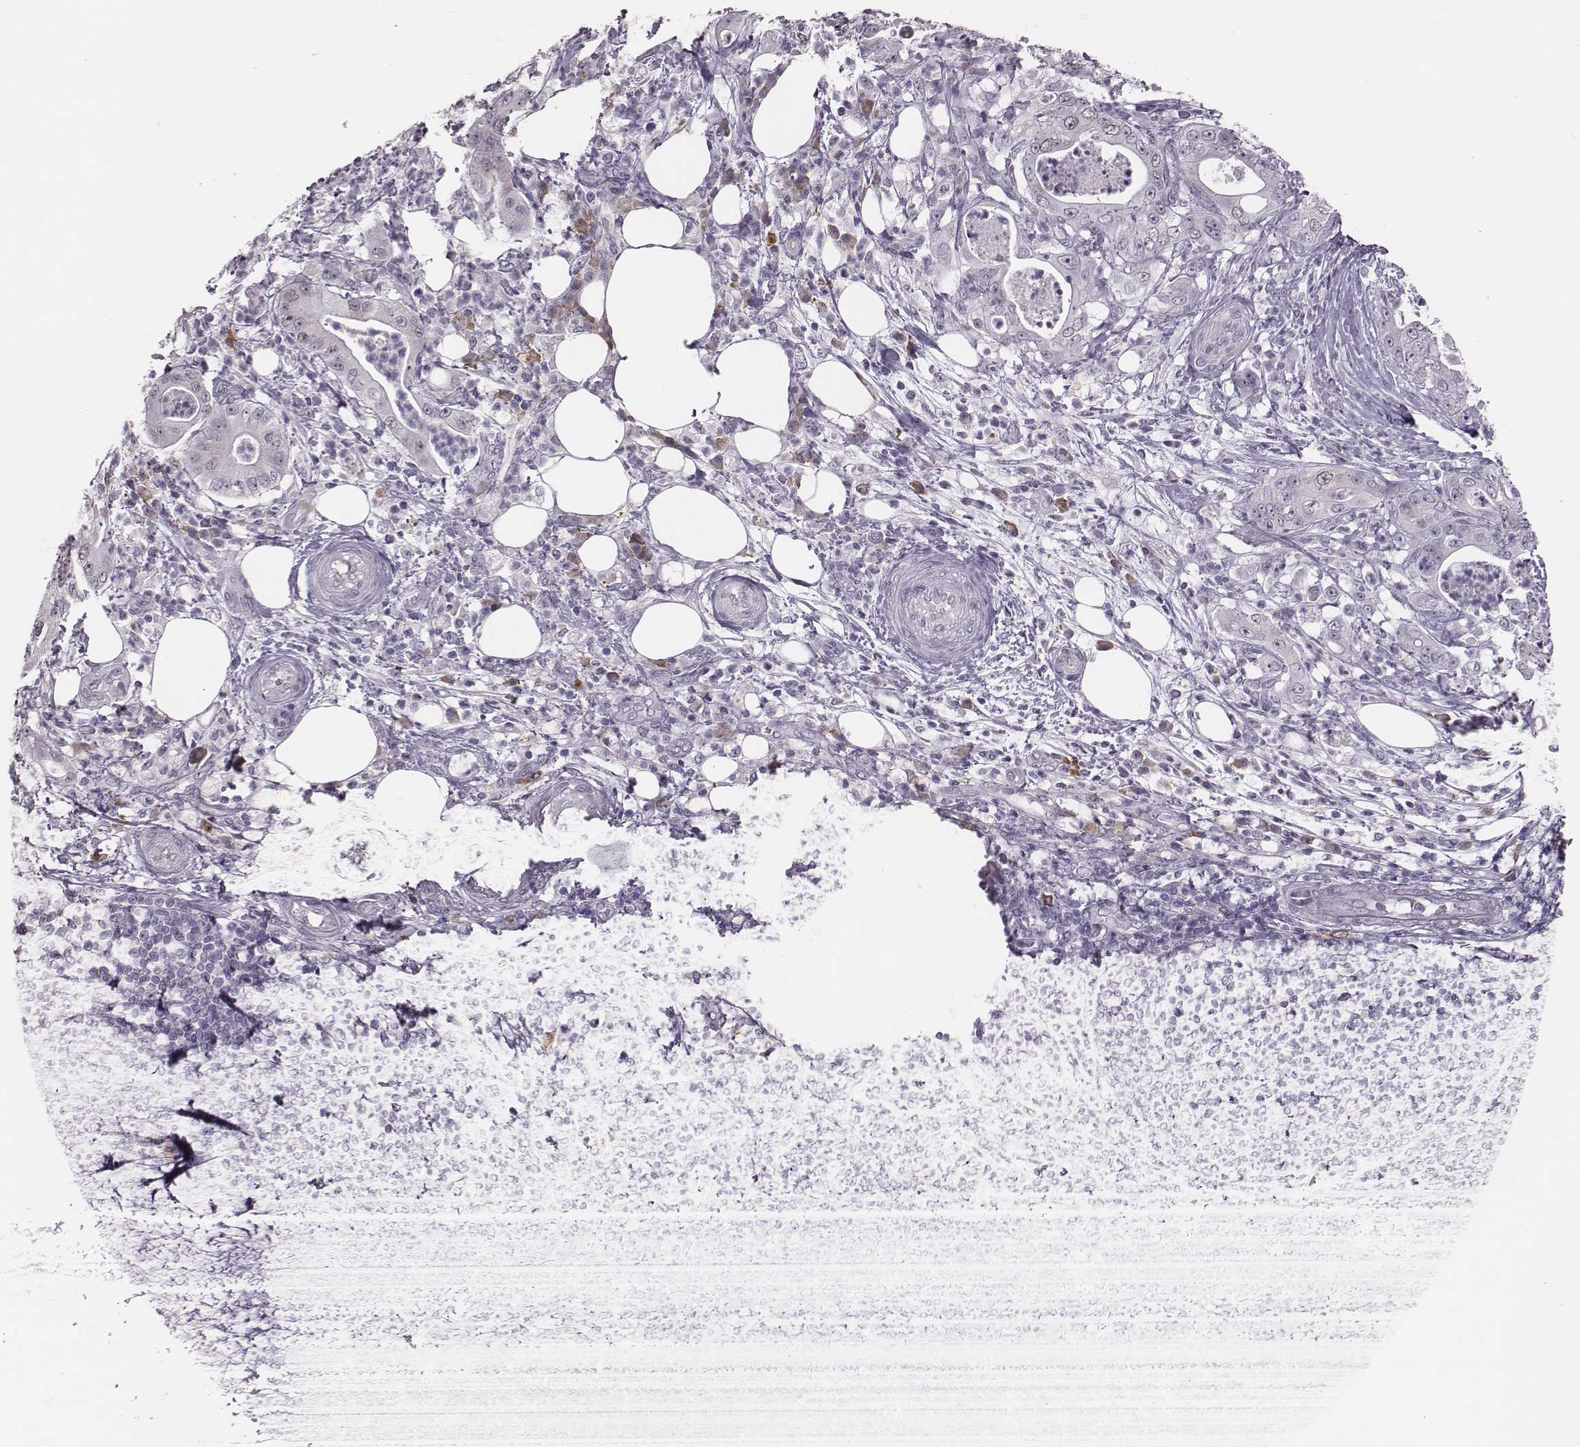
{"staining": {"intensity": "negative", "quantity": "none", "location": "none"}, "tissue": "pancreatic cancer", "cell_type": "Tumor cells", "image_type": "cancer", "snomed": [{"axis": "morphology", "description": "Adenocarcinoma, NOS"}, {"axis": "topography", "description": "Pancreas"}], "caption": "DAB (3,3'-diaminobenzidine) immunohistochemical staining of human pancreatic adenocarcinoma shows no significant staining in tumor cells. (IHC, brightfield microscopy, high magnification).", "gene": "PBK", "patient": {"sex": "male", "age": 71}}